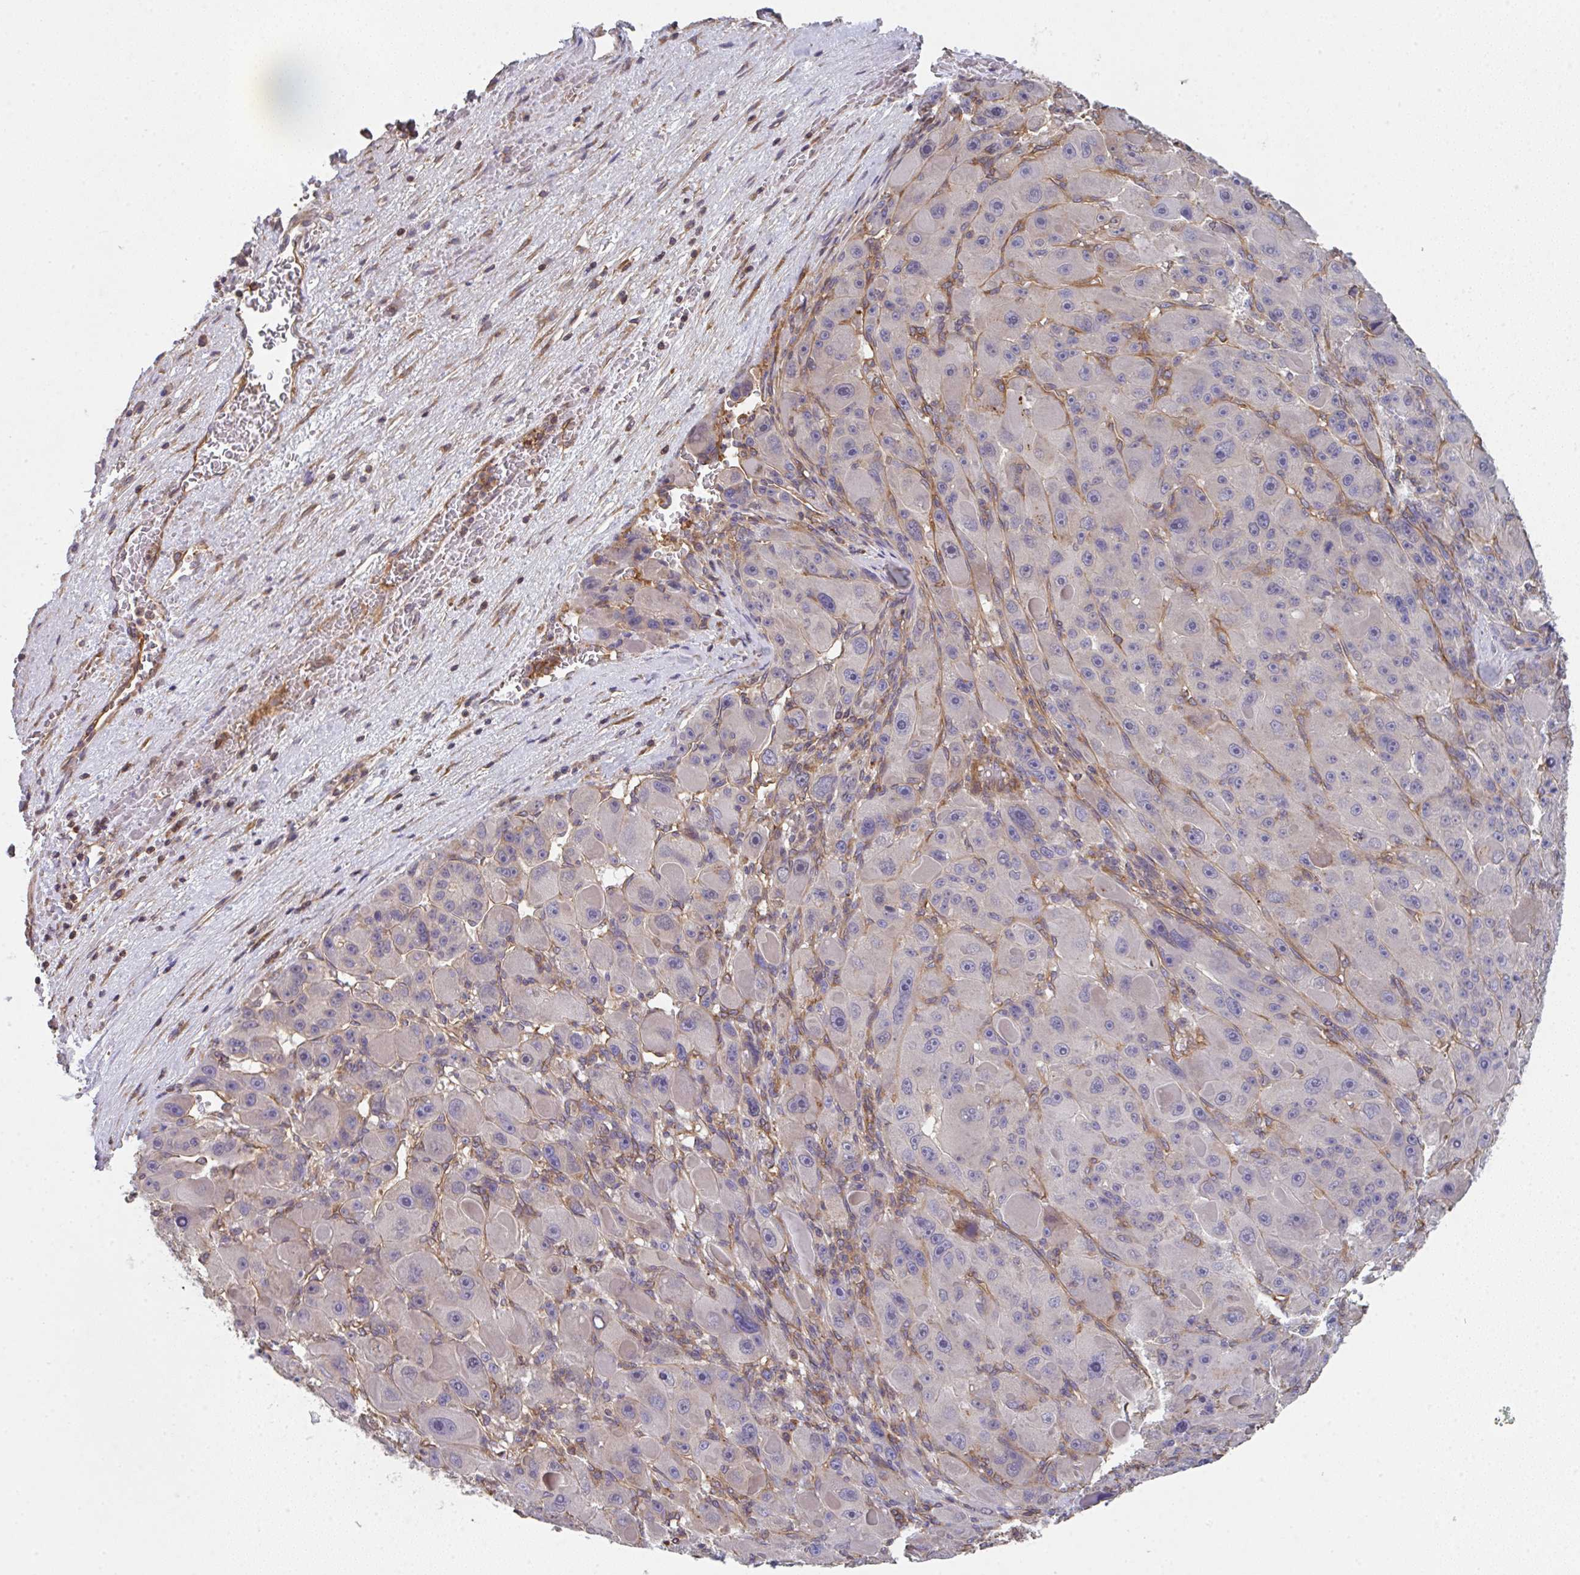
{"staining": {"intensity": "negative", "quantity": "none", "location": "none"}, "tissue": "liver cancer", "cell_type": "Tumor cells", "image_type": "cancer", "snomed": [{"axis": "morphology", "description": "Carcinoma, Hepatocellular, NOS"}, {"axis": "topography", "description": "Liver"}], "caption": "IHC image of neoplastic tissue: human hepatocellular carcinoma (liver) stained with DAB (3,3'-diaminobenzidine) reveals no significant protein staining in tumor cells. (Immunohistochemistry (ihc), brightfield microscopy, high magnification).", "gene": "TMEM229A", "patient": {"sex": "male", "age": 76}}